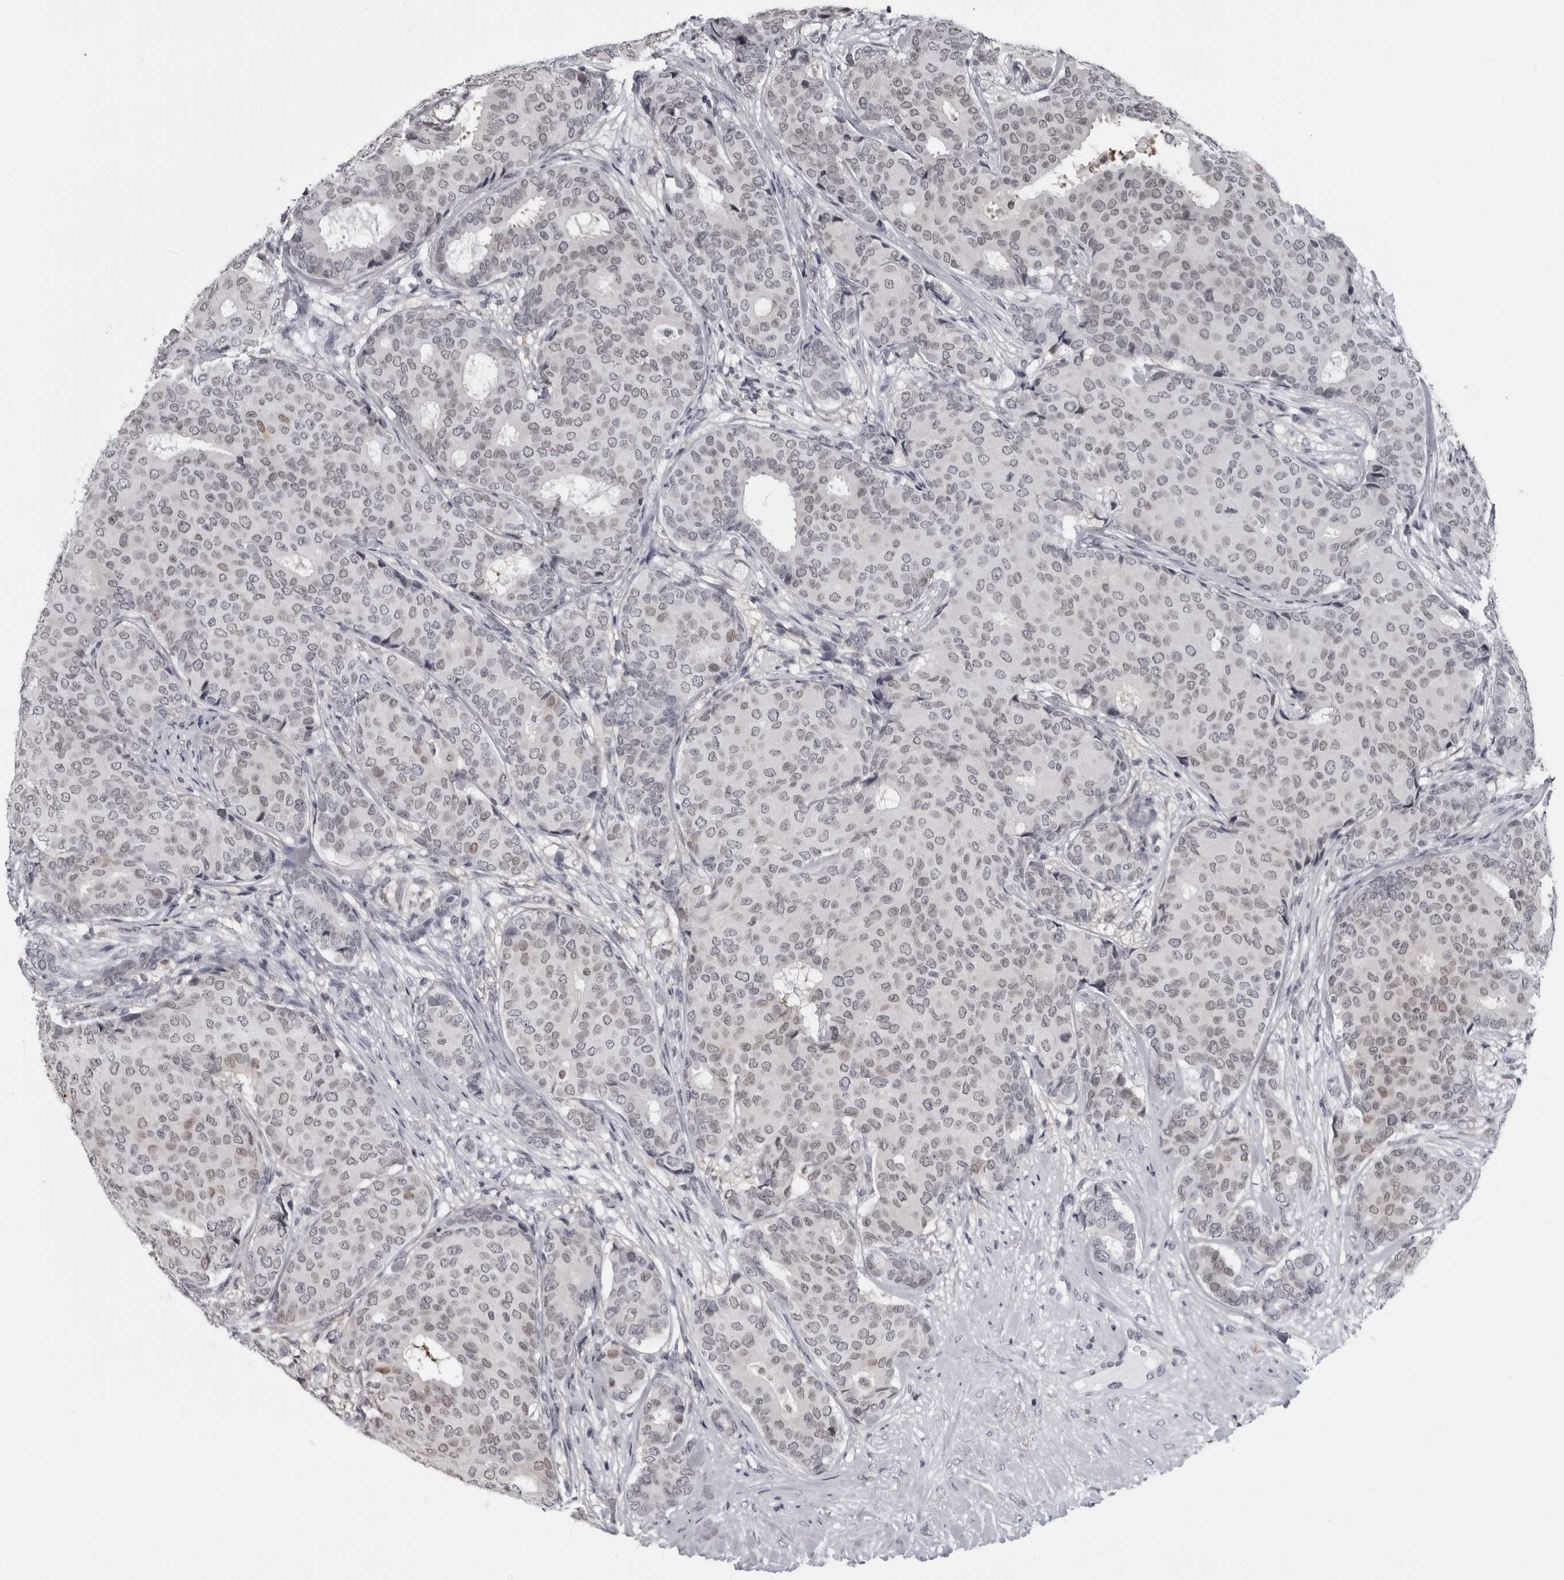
{"staining": {"intensity": "weak", "quantity": "25%-75%", "location": "nuclear"}, "tissue": "breast cancer", "cell_type": "Tumor cells", "image_type": "cancer", "snomed": [{"axis": "morphology", "description": "Duct carcinoma"}, {"axis": "topography", "description": "Breast"}], "caption": "Brown immunohistochemical staining in infiltrating ductal carcinoma (breast) demonstrates weak nuclear staining in approximately 25%-75% of tumor cells.", "gene": "LZIC", "patient": {"sex": "female", "age": 75}}